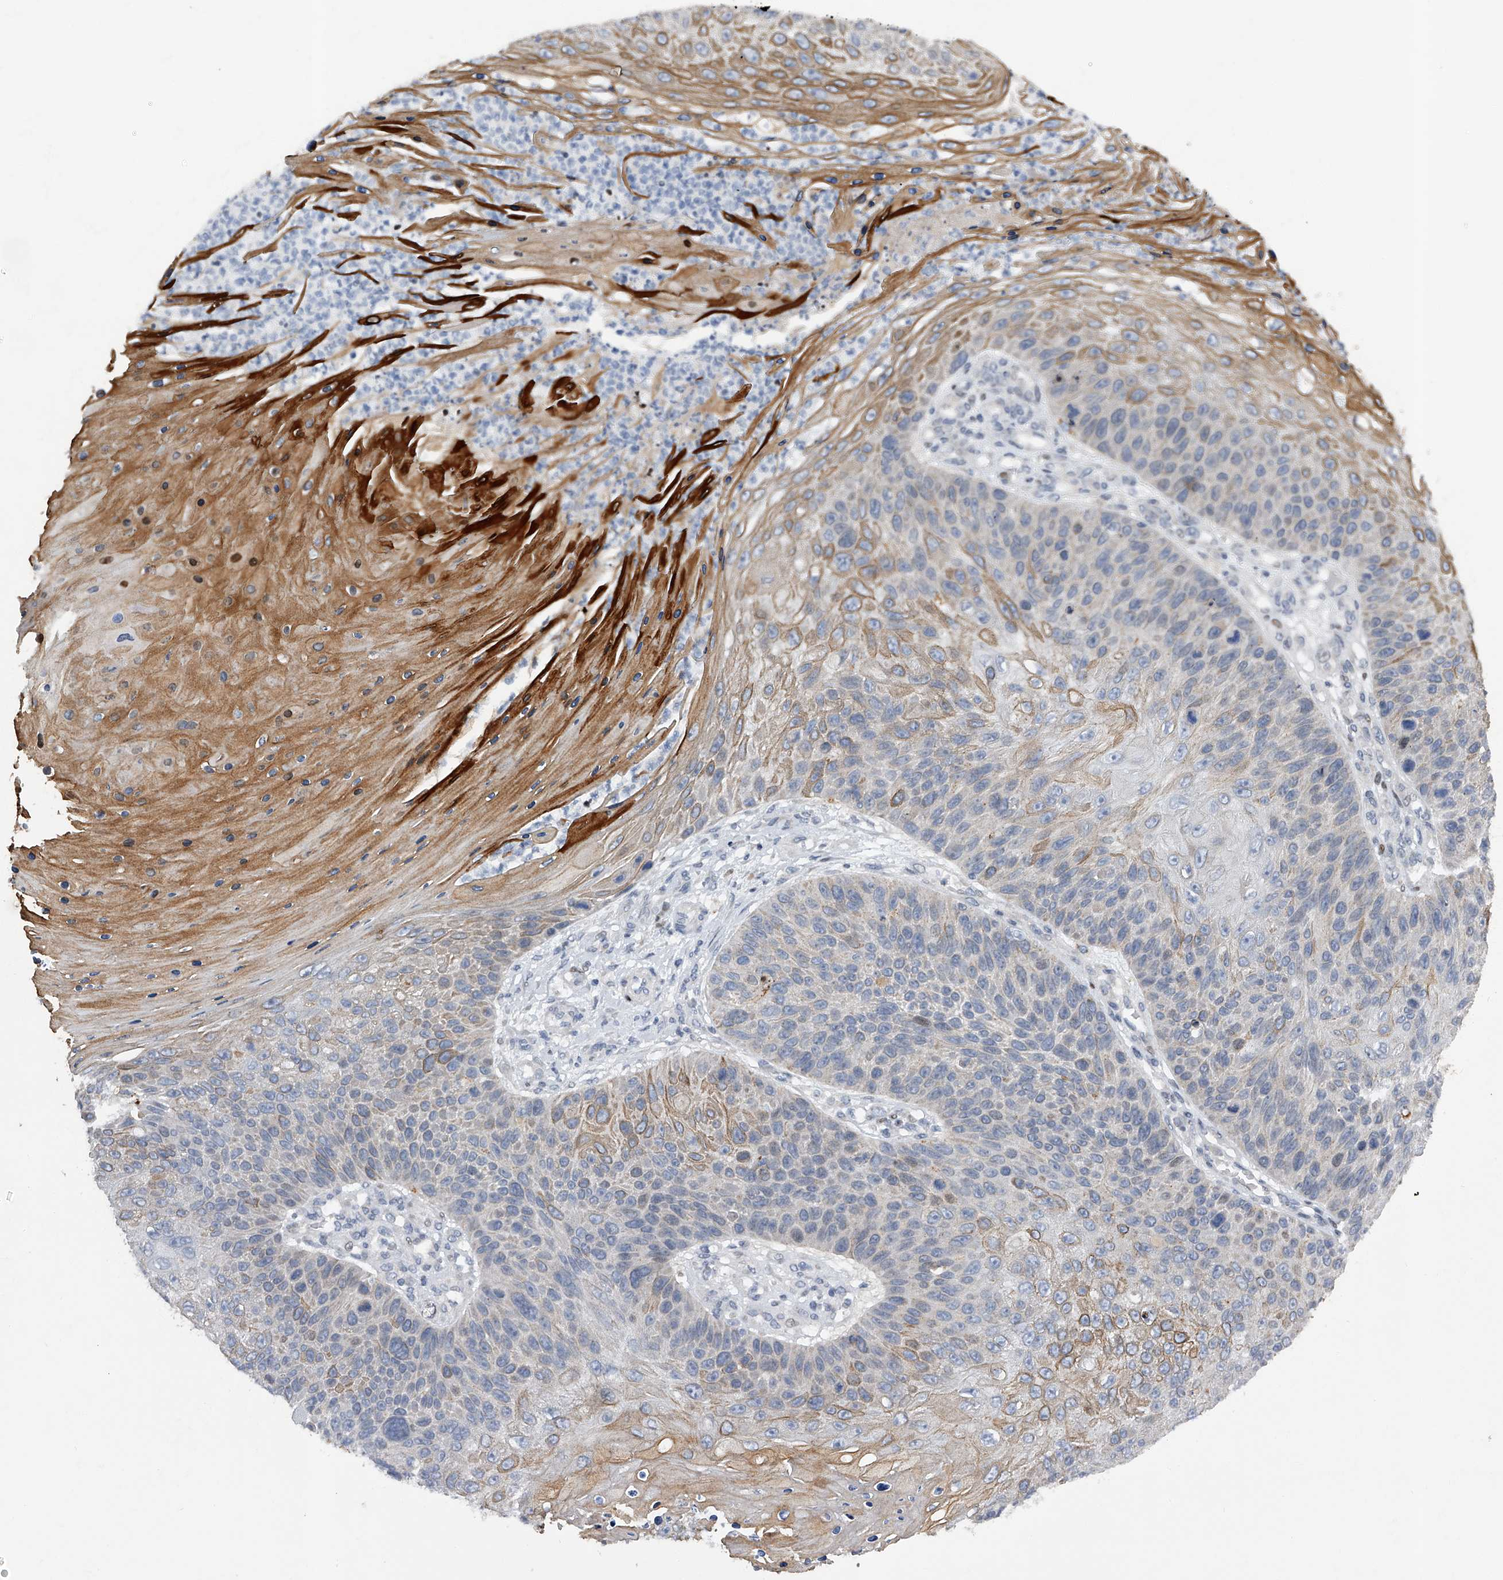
{"staining": {"intensity": "moderate", "quantity": "<25%", "location": "cytoplasmic/membranous"}, "tissue": "skin cancer", "cell_type": "Tumor cells", "image_type": "cancer", "snomed": [{"axis": "morphology", "description": "Squamous cell carcinoma, NOS"}, {"axis": "topography", "description": "Skin"}], "caption": "Squamous cell carcinoma (skin) was stained to show a protein in brown. There is low levels of moderate cytoplasmic/membranous positivity in approximately <25% of tumor cells.", "gene": "RWDD2A", "patient": {"sex": "female", "age": 88}}